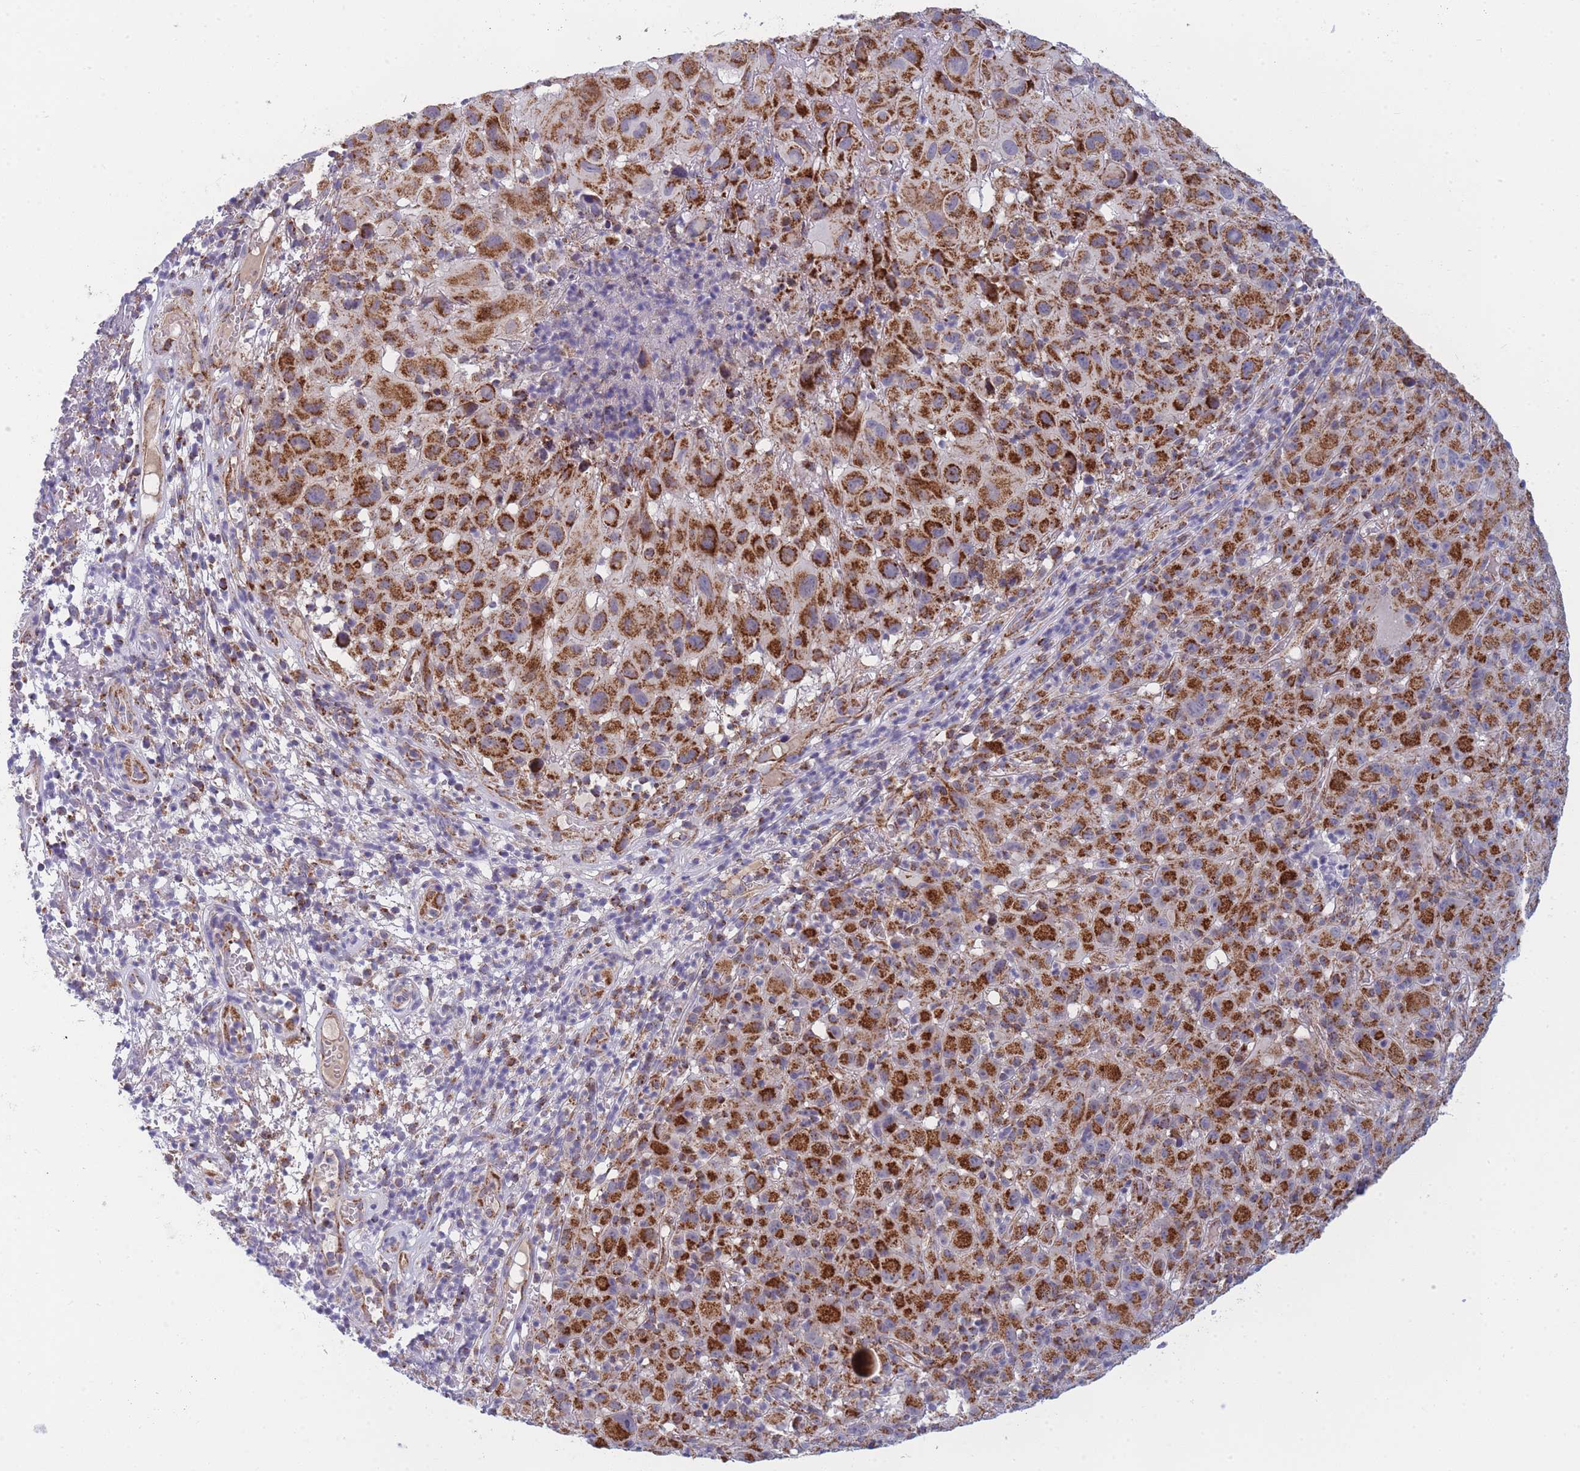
{"staining": {"intensity": "strong", "quantity": ">75%", "location": "cytoplasmic/membranous"}, "tissue": "melanoma", "cell_type": "Tumor cells", "image_type": "cancer", "snomed": [{"axis": "morphology", "description": "Malignant melanoma, NOS"}, {"axis": "topography", "description": "Skin"}], "caption": "High-magnification brightfield microscopy of malignant melanoma stained with DAB (brown) and counterstained with hematoxylin (blue). tumor cells exhibit strong cytoplasmic/membranous staining is appreciated in about>75% of cells. The staining is performed using DAB (3,3'-diaminobenzidine) brown chromogen to label protein expression. The nuclei are counter-stained blue using hematoxylin.", "gene": "MRPS11", "patient": {"sex": "male", "age": 73}}